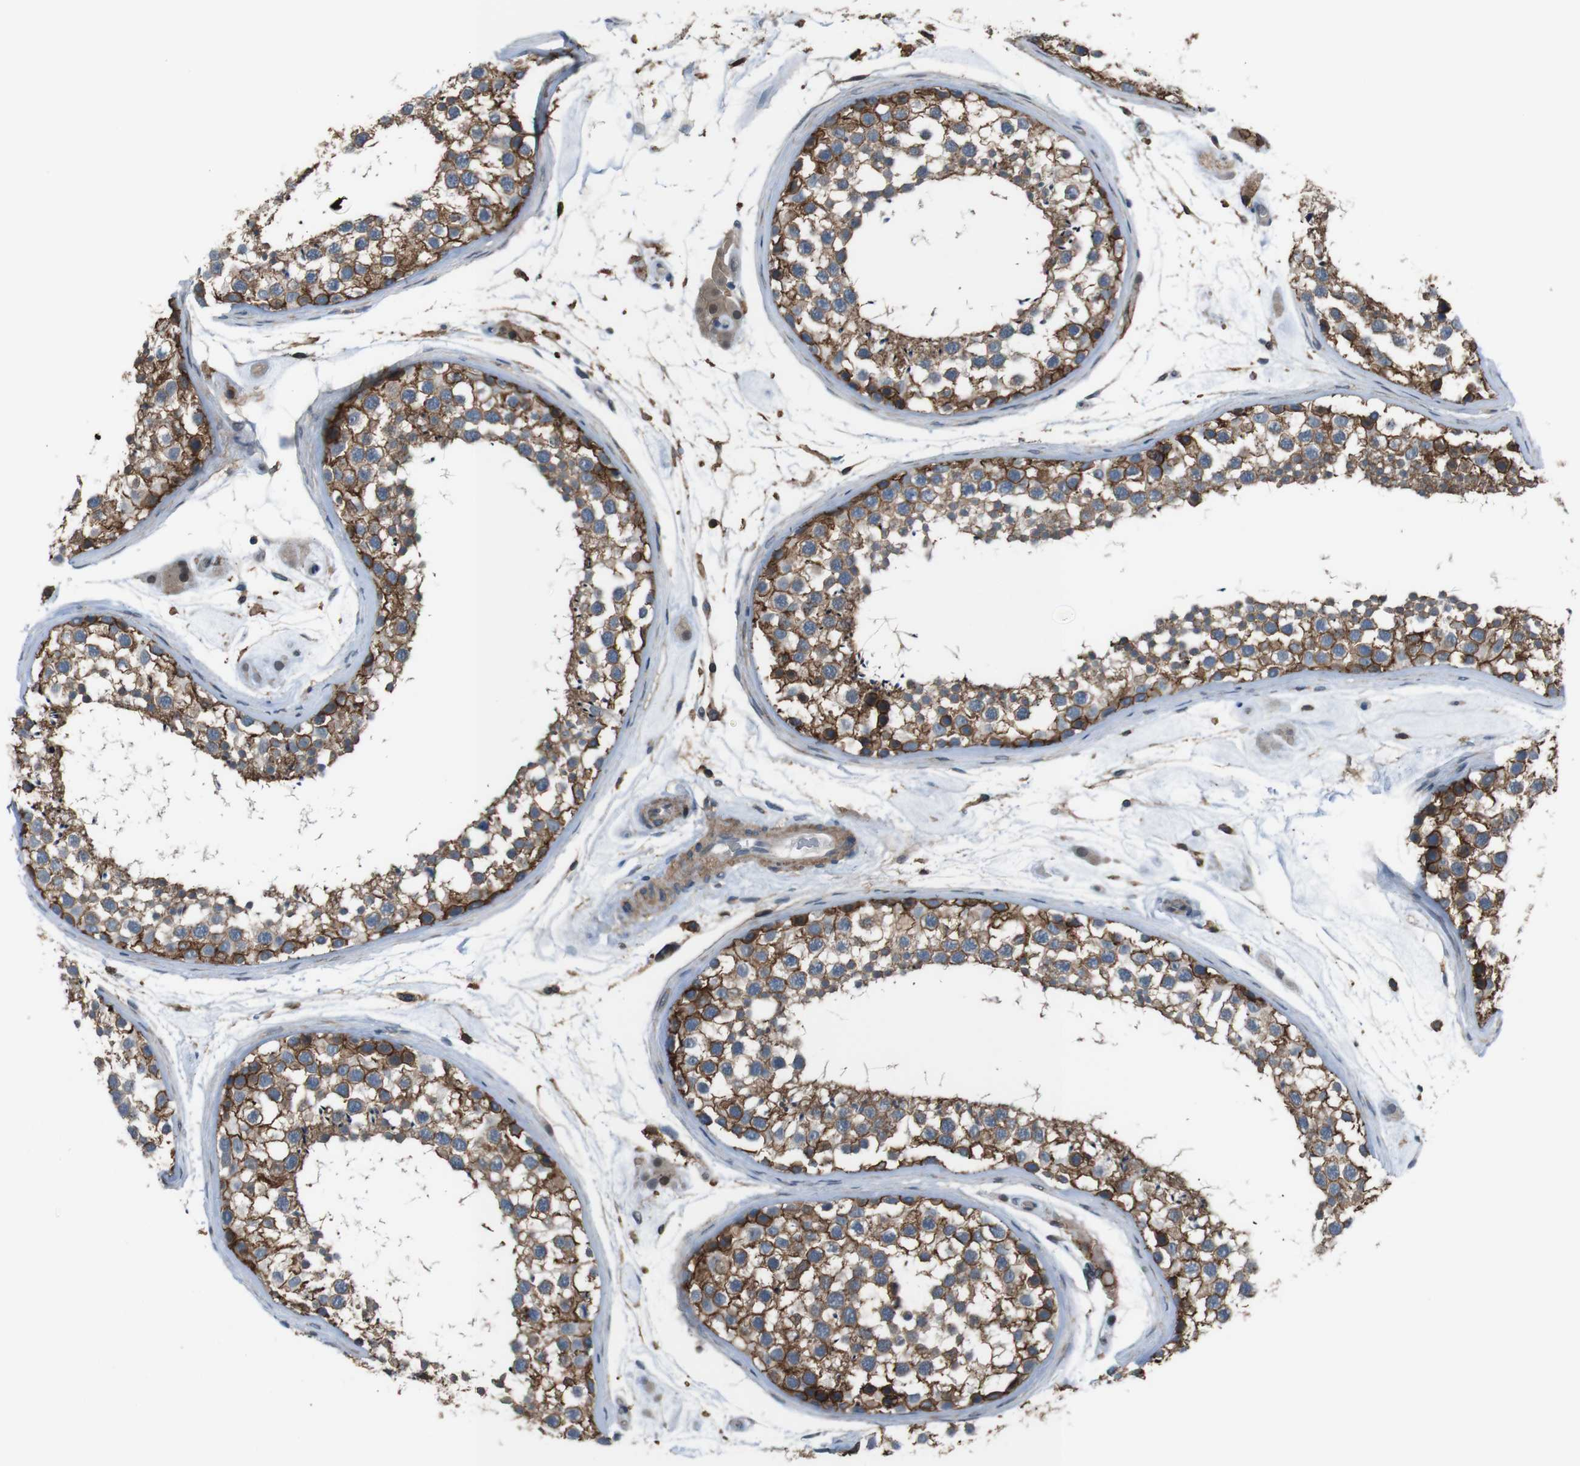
{"staining": {"intensity": "strong", "quantity": ">75%", "location": "cytoplasmic/membranous"}, "tissue": "testis", "cell_type": "Cells in seminiferous ducts", "image_type": "normal", "snomed": [{"axis": "morphology", "description": "Normal tissue, NOS"}, {"axis": "topography", "description": "Testis"}], "caption": "This photomicrograph demonstrates immunohistochemistry staining of unremarkable testis, with high strong cytoplasmic/membranous expression in about >75% of cells in seminiferous ducts.", "gene": "ATP2B1", "patient": {"sex": "male", "age": 46}}